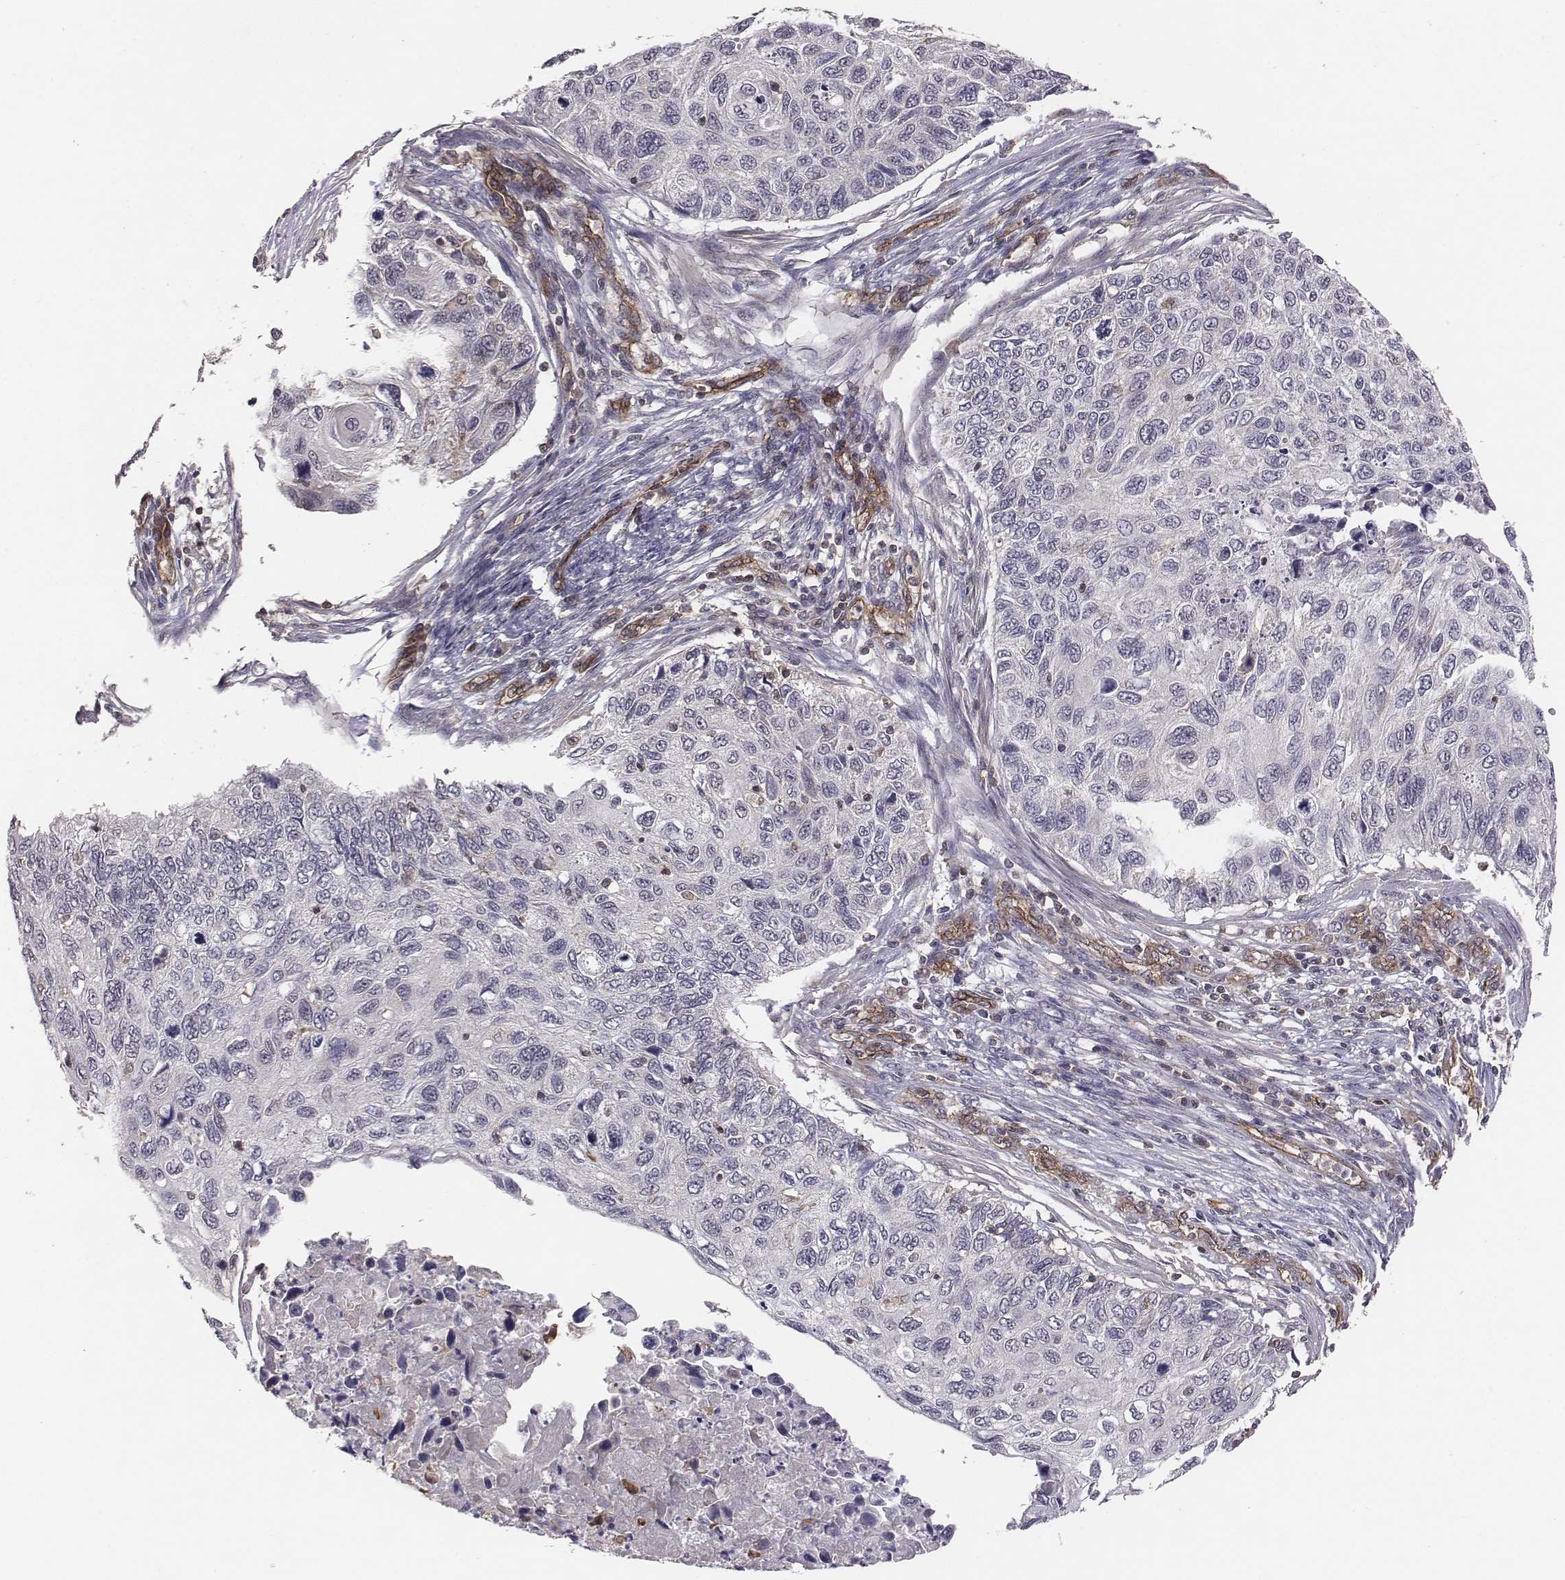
{"staining": {"intensity": "negative", "quantity": "none", "location": "none"}, "tissue": "cervical cancer", "cell_type": "Tumor cells", "image_type": "cancer", "snomed": [{"axis": "morphology", "description": "Squamous cell carcinoma, NOS"}, {"axis": "topography", "description": "Cervix"}], "caption": "Cervical cancer was stained to show a protein in brown. There is no significant positivity in tumor cells.", "gene": "PTPRG", "patient": {"sex": "female", "age": 70}}